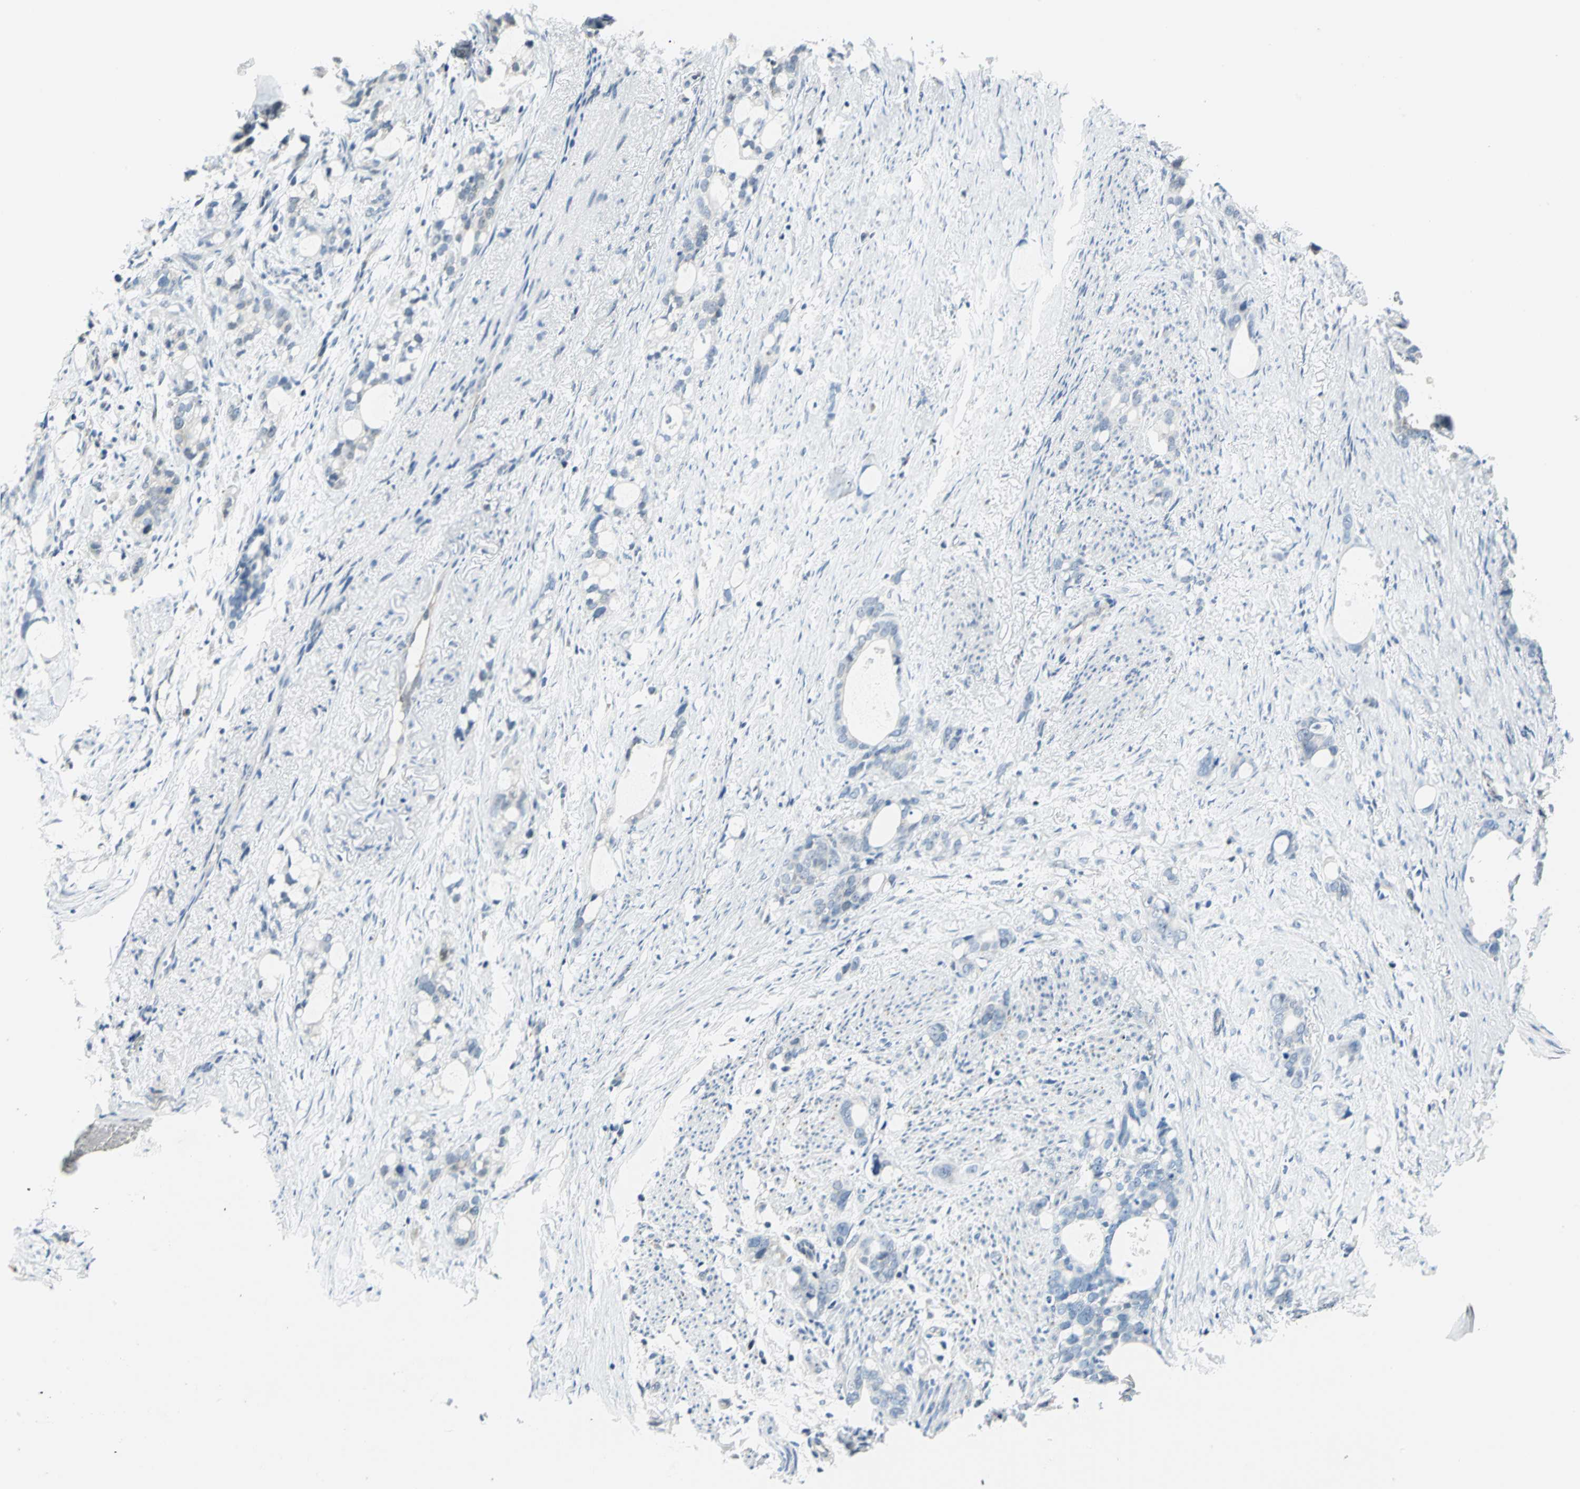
{"staining": {"intensity": "negative", "quantity": "none", "location": "none"}, "tissue": "stomach cancer", "cell_type": "Tumor cells", "image_type": "cancer", "snomed": [{"axis": "morphology", "description": "Adenocarcinoma, NOS"}, {"axis": "topography", "description": "Stomach"}], "caption": "Immunohistochemistry image of neoplastic tissue: human stomach adenocarcinoma stained with DAB exhibits no significant protein positivity in tumor cells. (DAB (3,3'-diaminobenzidine) IHC, high magnification).", "gene": "PIN1", "patient": {"sex": "female", "age": 75}}